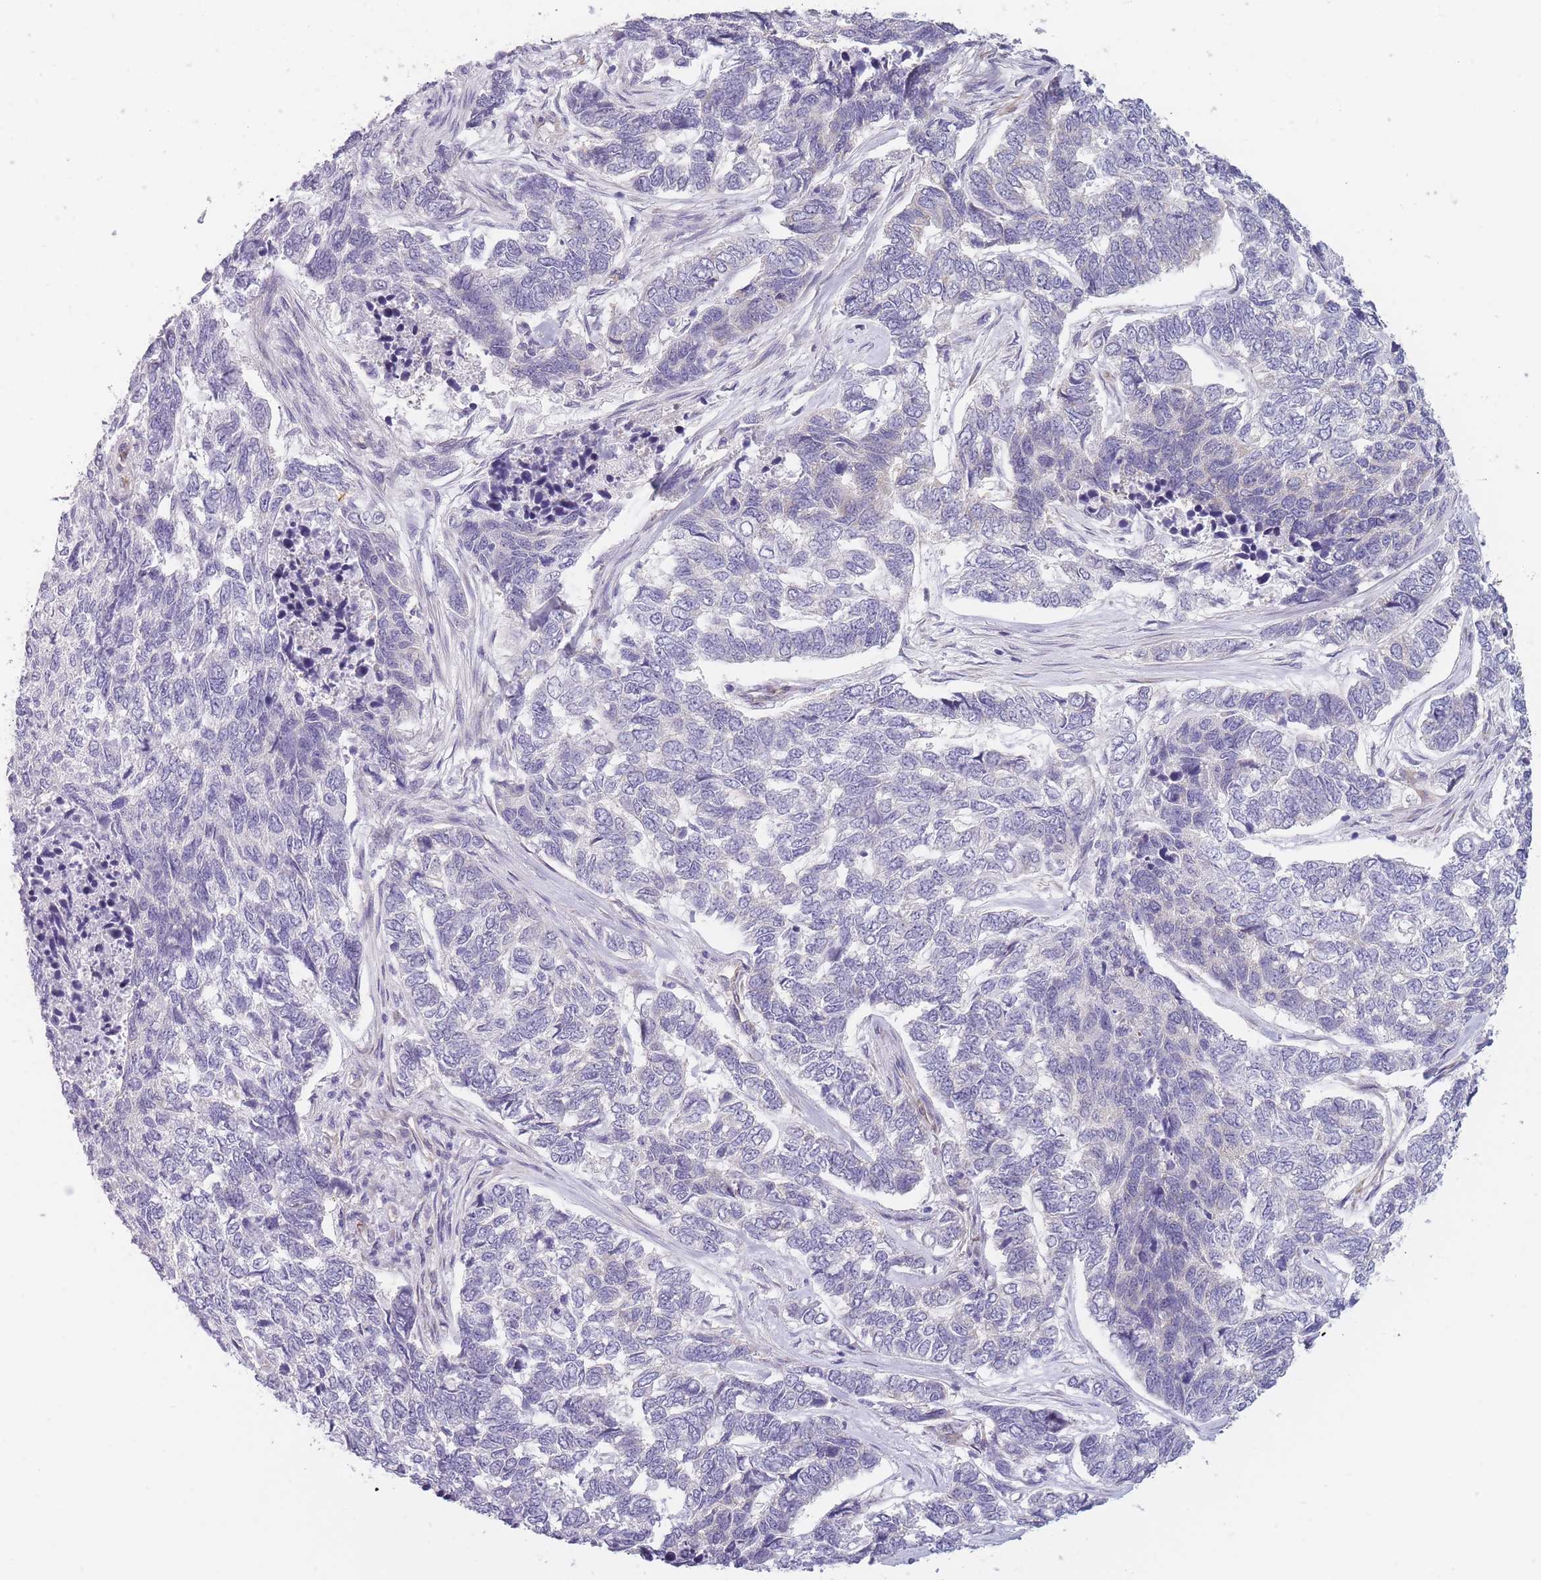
{"staining": {"intensity": "negative", "quantity": "none", "location": "none"}, "tissue": "skin cancer", "cell_type": "Tumor cells", "image_type": "cancer", "snomed": [{"axis": "morphology", "description": "Basal cell carcinoma"}, {"axis": "topography", "description": "Skin"}], "caption": "IHC photomicrograph of skin basal cell carcinoma stained for a protein (brown), which reveals no staining in tumor cells. (Brightfield microscopy of DAB (3,3'-diaminobenzidine) IHC at high magnification).", "gene": "OR6B3", "patient": {"sex": "female", "age": 65}}